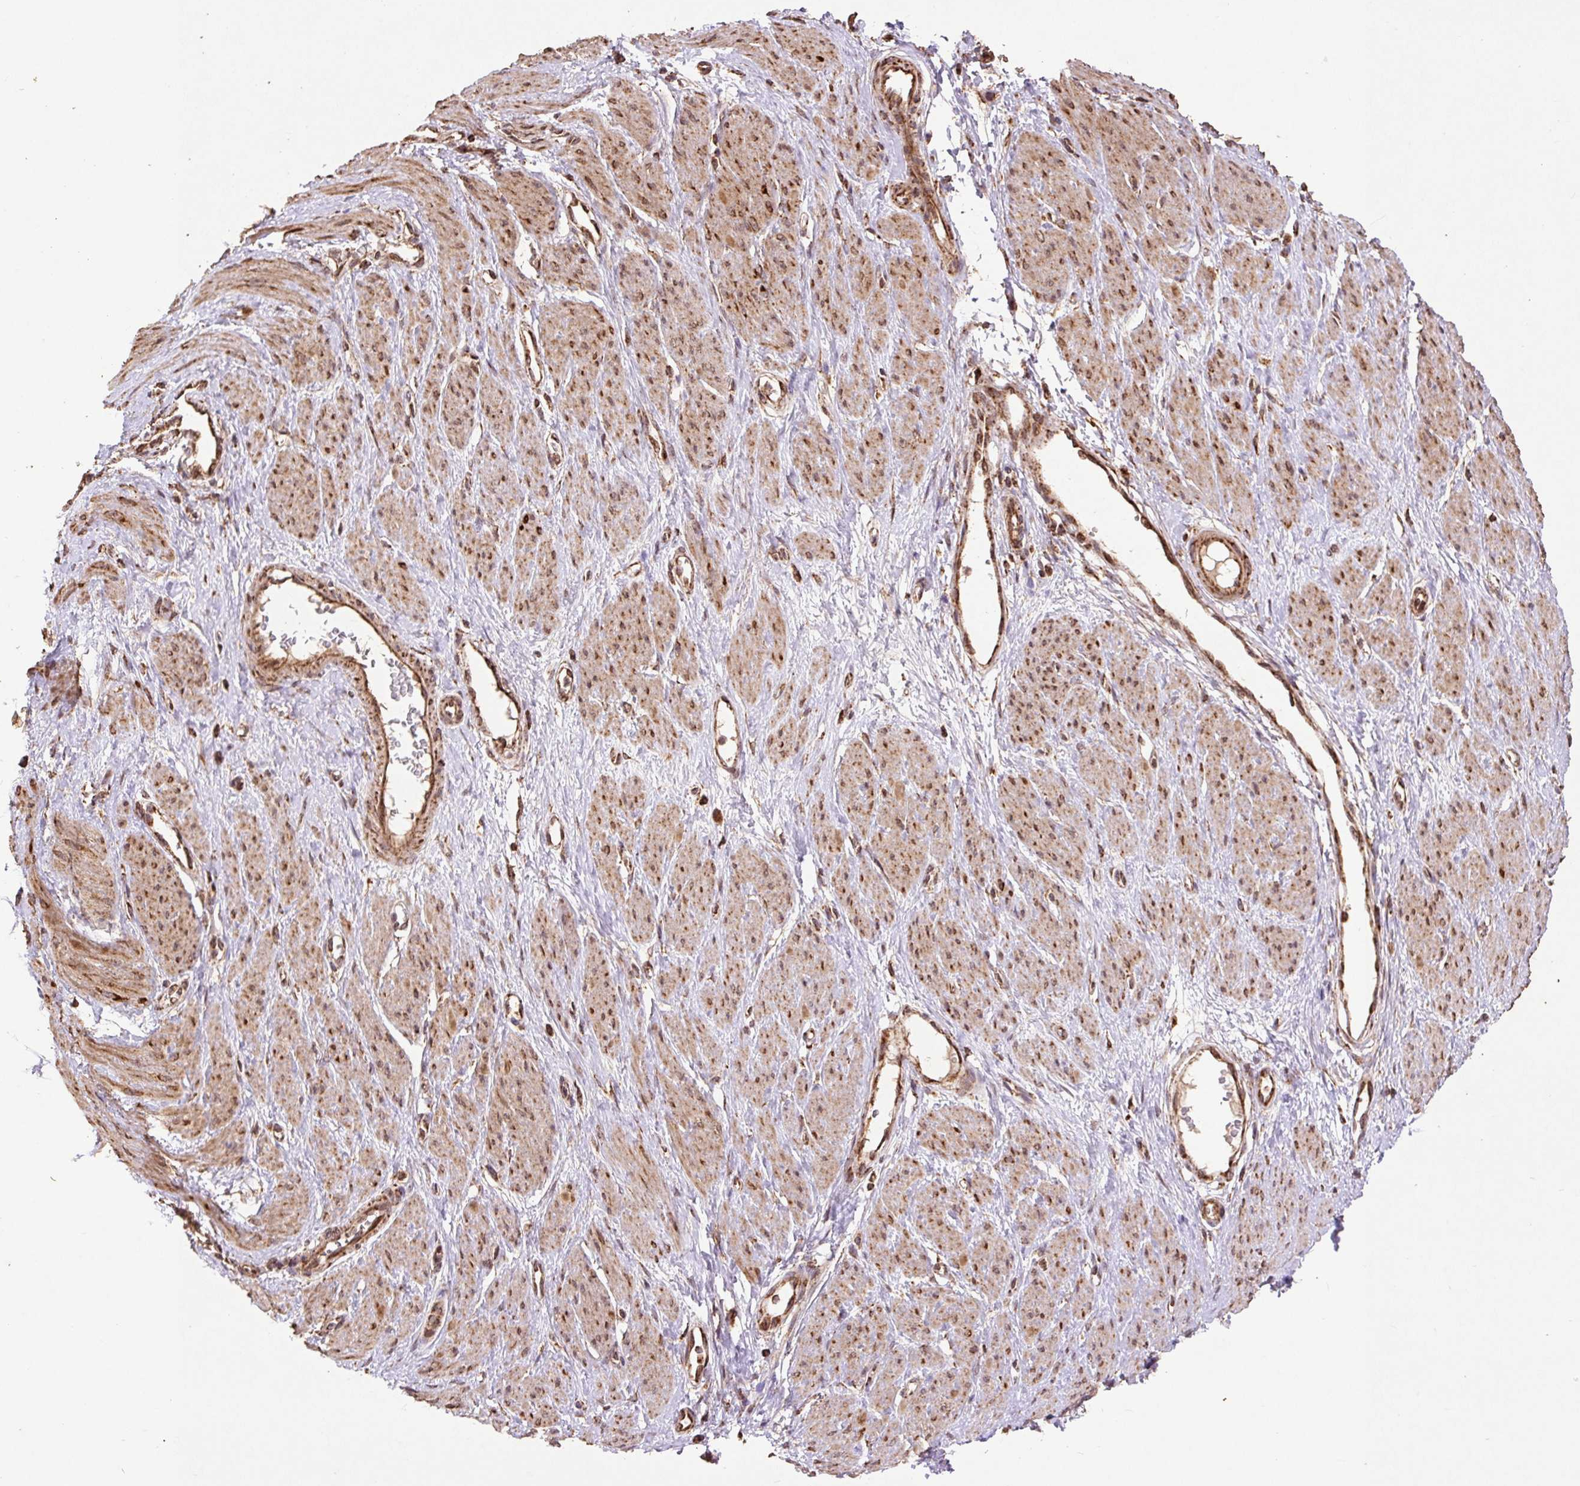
{"staining": {"intensity": "moderate", "quantity": ">75%", "location": "cytoplasmic/membranous"}, "tissue": "smooth muscle", "cell_type": "Smooth muscle cells", "image_type": "normal", "snomed": [{"axis": "morphology", "description": "Normal tissue, NOS"}, {"axis": "topography", "description": "Smooth muscle"}, {"axis": "topography", "description": "Uterus"}], "caption": "Protein expression analysis of benign smooth muscle exhibits moderate cytoplasmic/membranous positivity in about >75% of smooth muscle cells.", "gene": "ATP5F1A", "patient": {"sex": "female", "age": 39}}